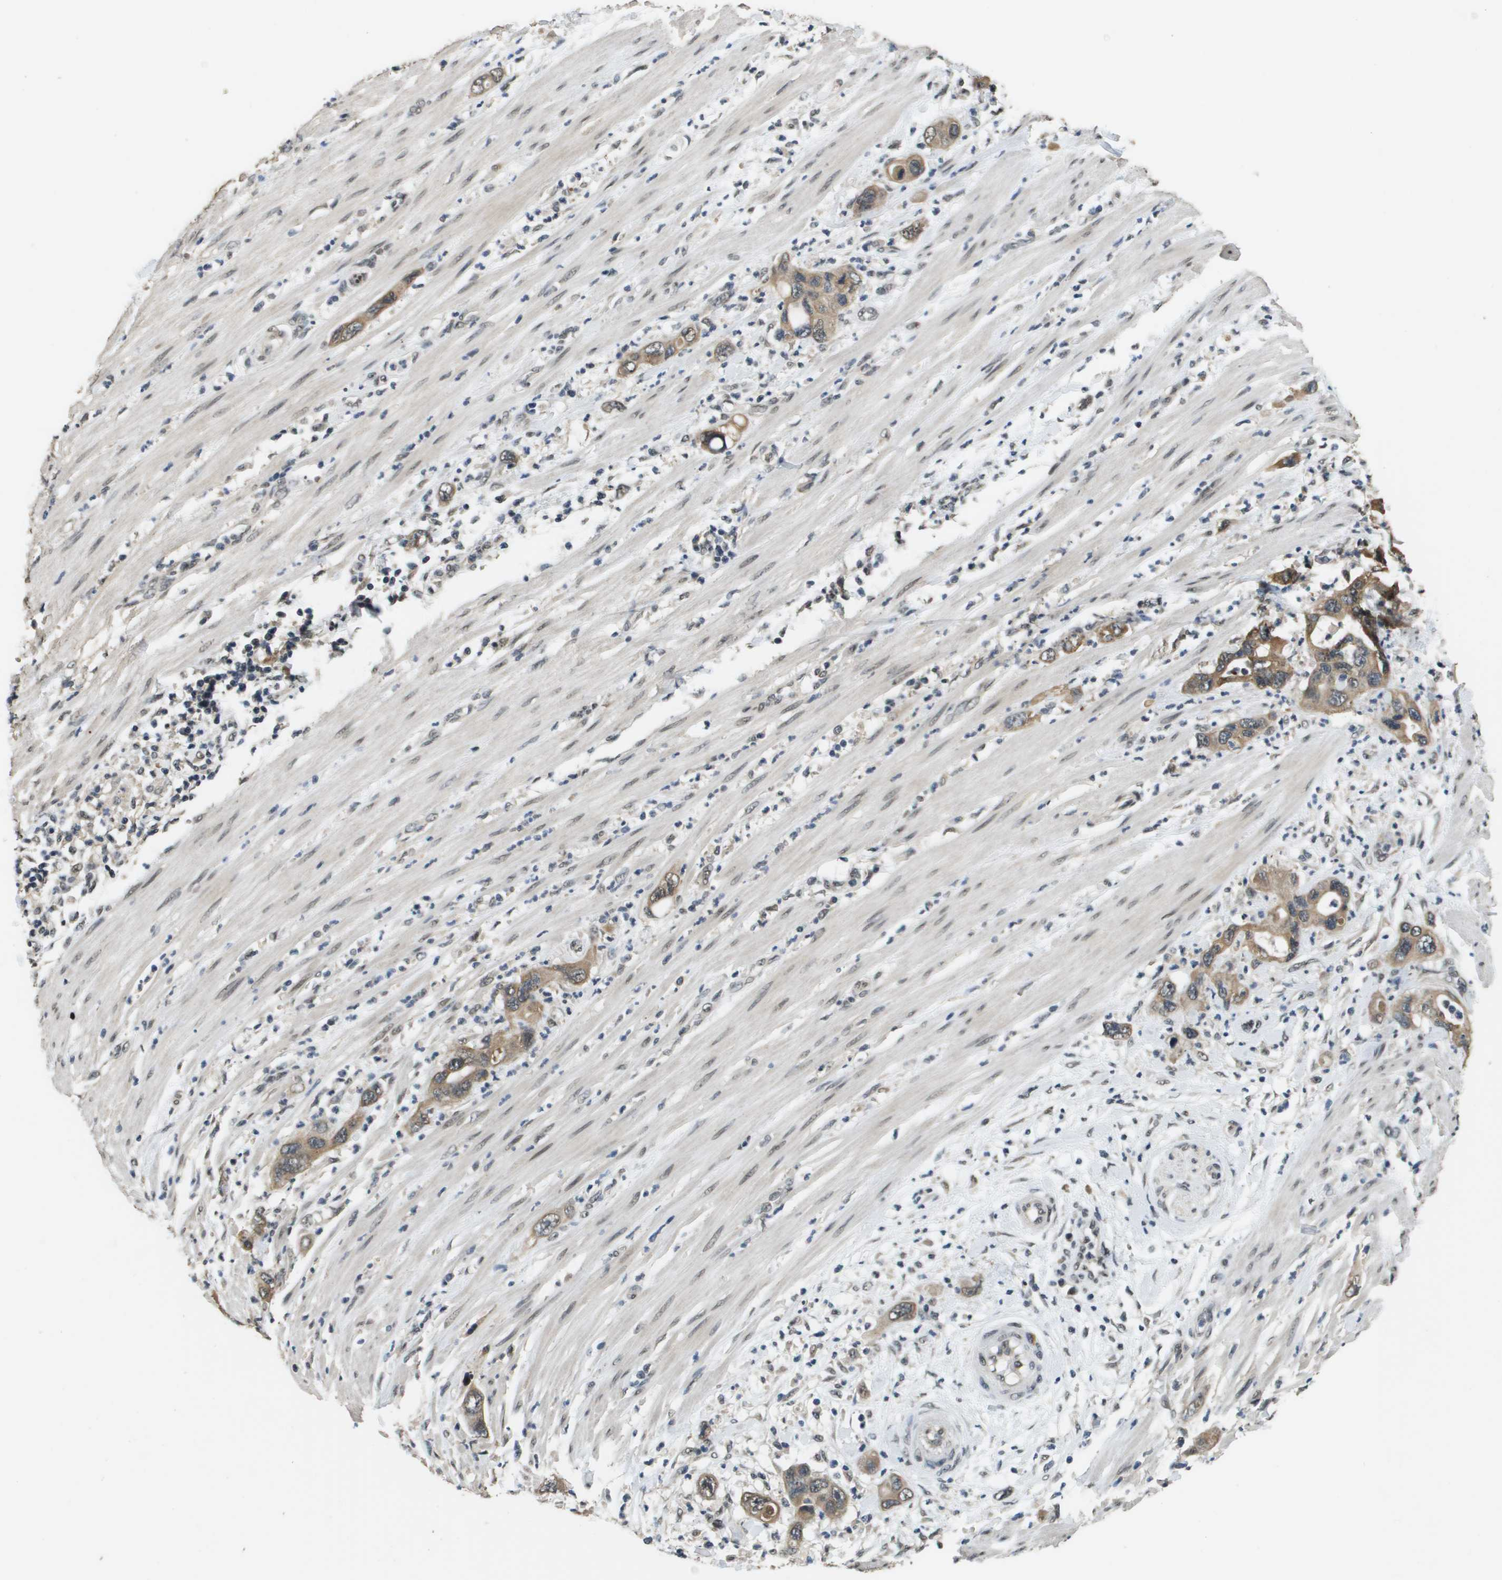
{"staining": {"intensity": "moderate", "quantity": ">75%", "location": "cytoplasmic/membranous"}, "tissue": "pancreatic cancer", "cell_type": "Tumor cells", "image_type": "cancer", "snomed": [{"axis": "morphology", "description": "Adenocarcinoma, NOS"}, {"axis": "topography", "description": "Pancreas"}], "caption": "Moderate cytoplasmic/membranous protein staining is seen in about >75% of tumor cells in pancreatic adenocarcinoma.", "gene": "FANCC", "patient": {"sex": "female", "age": 71}}